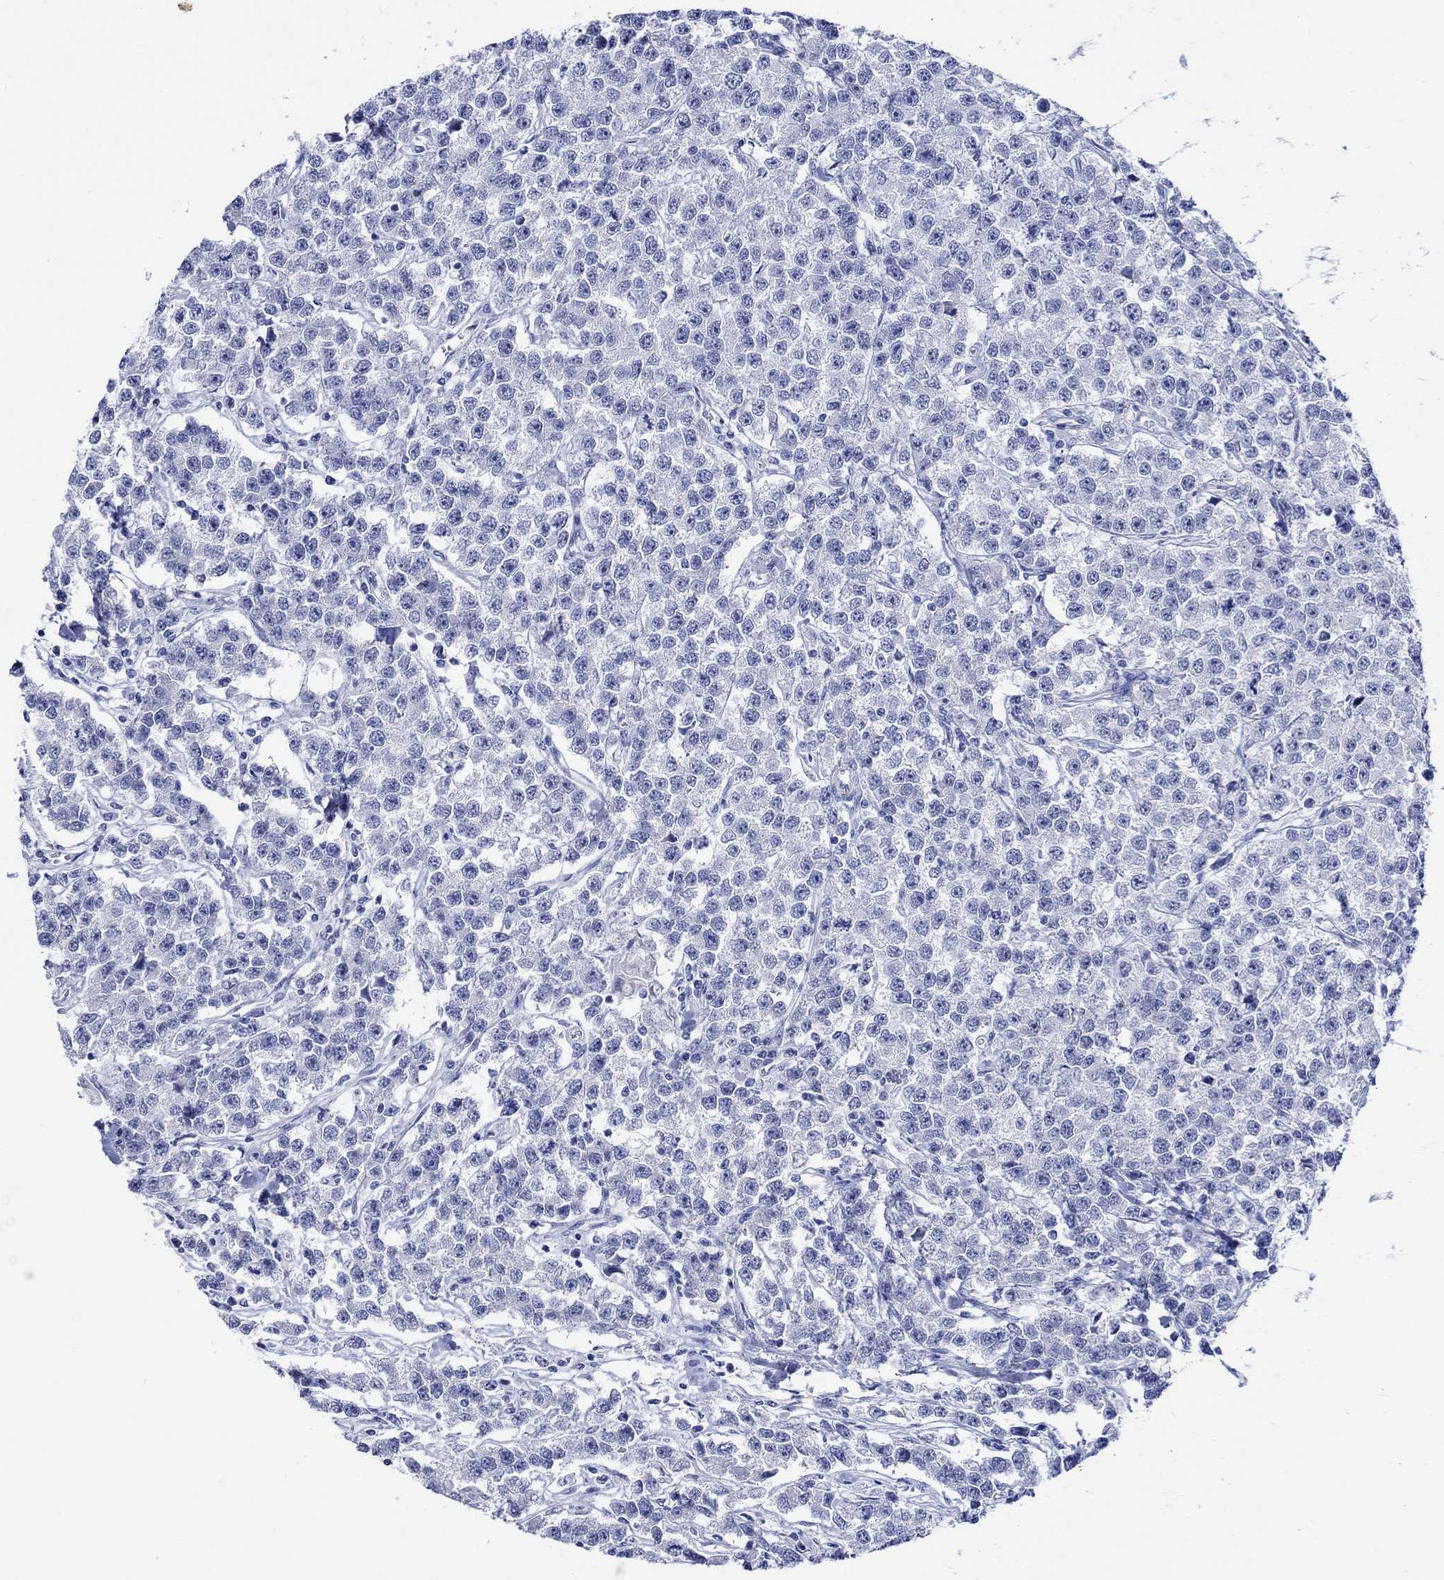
{"staining": {"intensity": "negative", "quantity": "none", "location": "none"}, "tissue": "testis cancer", "cell_type": "Tumor cells", "image_type": "cancer", "snomed": [{"axis": "morphology", "description": "Seminoma, NOS"}, {"axis": "topography", "description": "Testis"}], "caption": "Photomicrograph shows no protein positivity in tumor cells of testis seminoma tissue.", "gene": "HARBI1", "patient": {"sex": "male", "age": 59}}